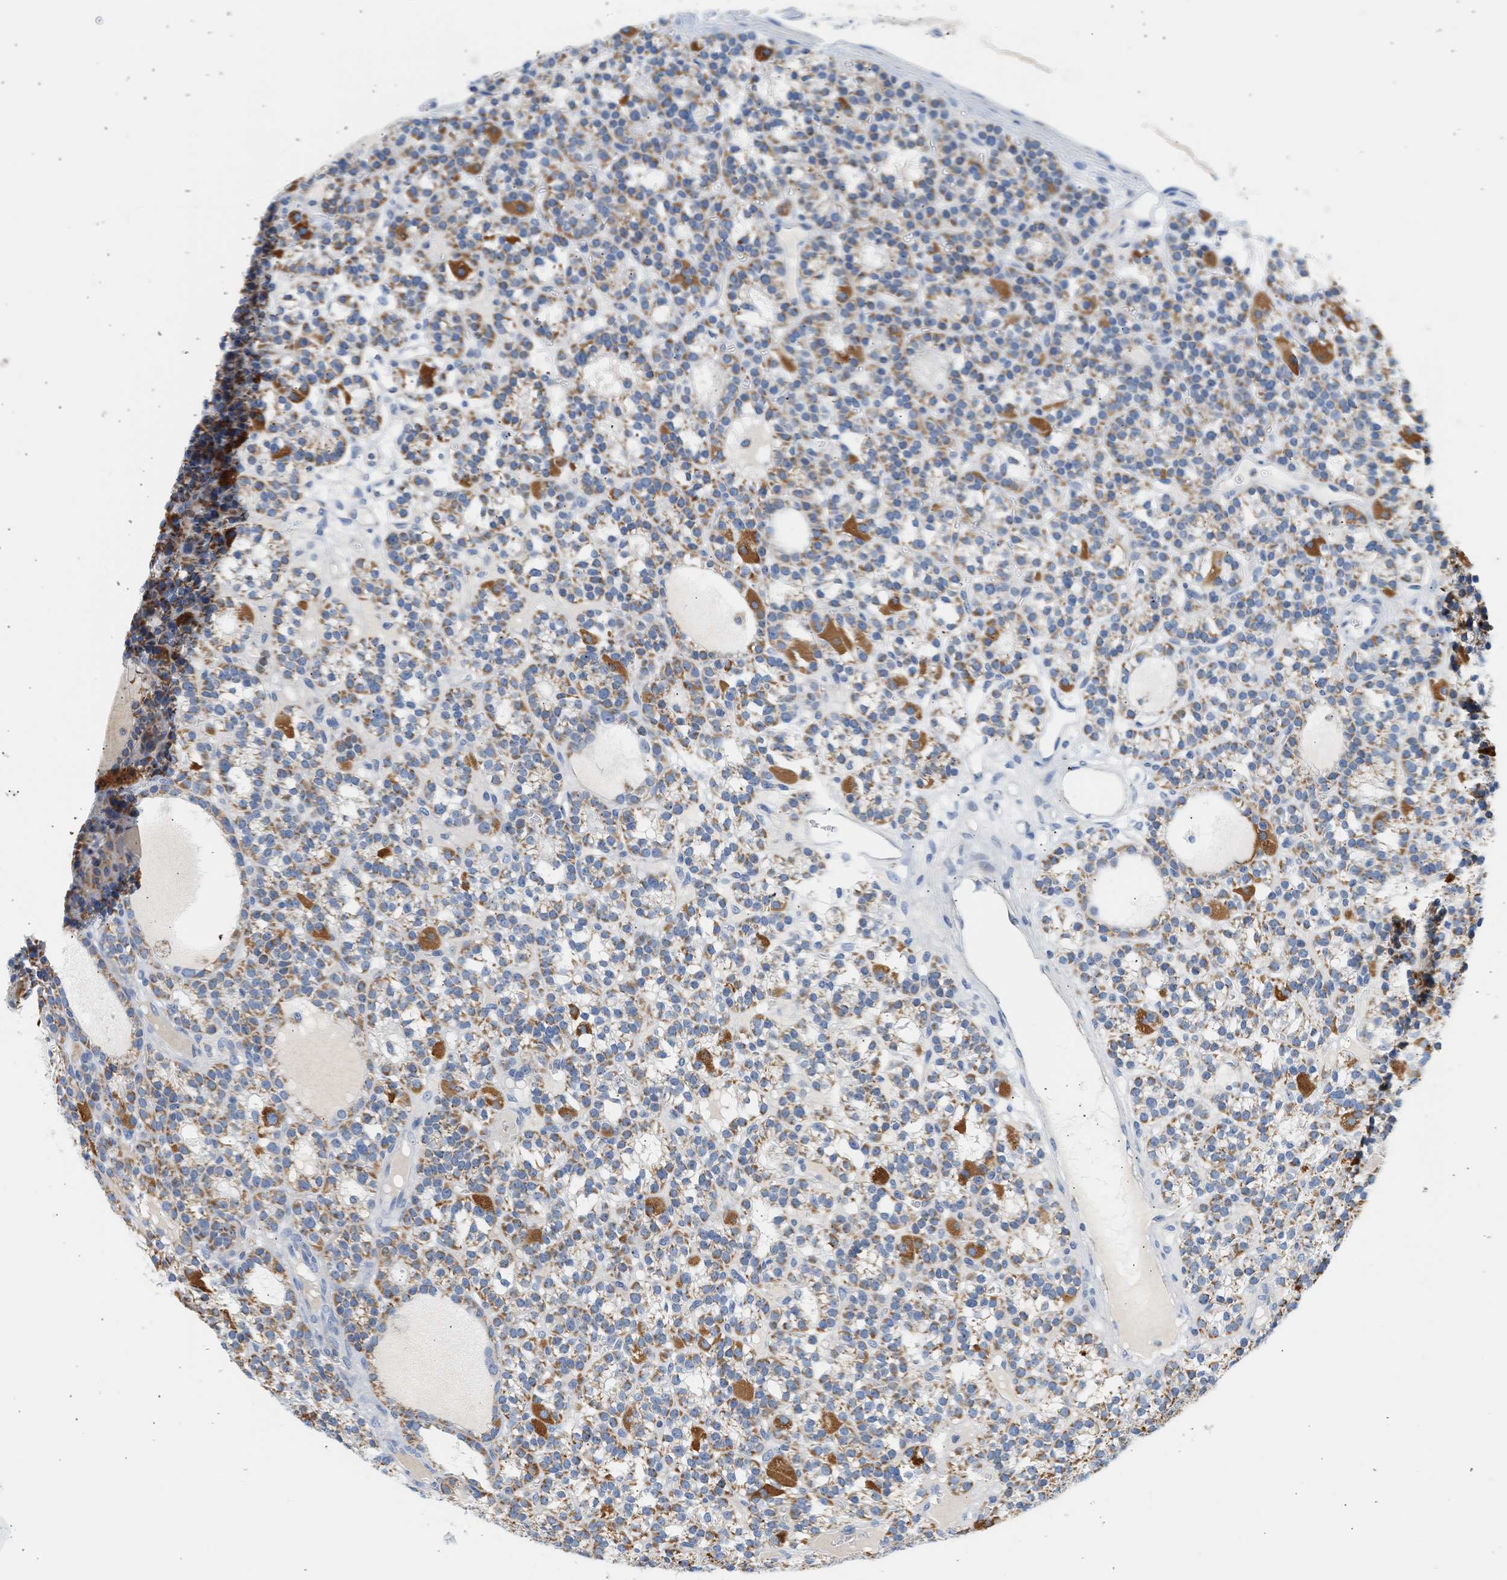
{"staining": {"intensity": "moderate", "quantity": ">75%", "location": "cytoplasmic/membranous"}, "tissue": "parathyroid gland", "cell_type": "Glandular cells", "image_type": "normal", "snomed": [{"axis": "morphology", "description": "Normal tissue, NOS"}, {"axis": "morphology", "description": "Adenoma, NOS"}, {"axis": "topography", "description": "Parathyroid gland"}], "caption": "Protein staining by IHC demonstrates moderate cytoplasmic/membranous positivity in about >75% of glandular cells in benign parathyroid gland.", "gene": "GRPEL2", "patient": {"sex": "female", "age": 58}}